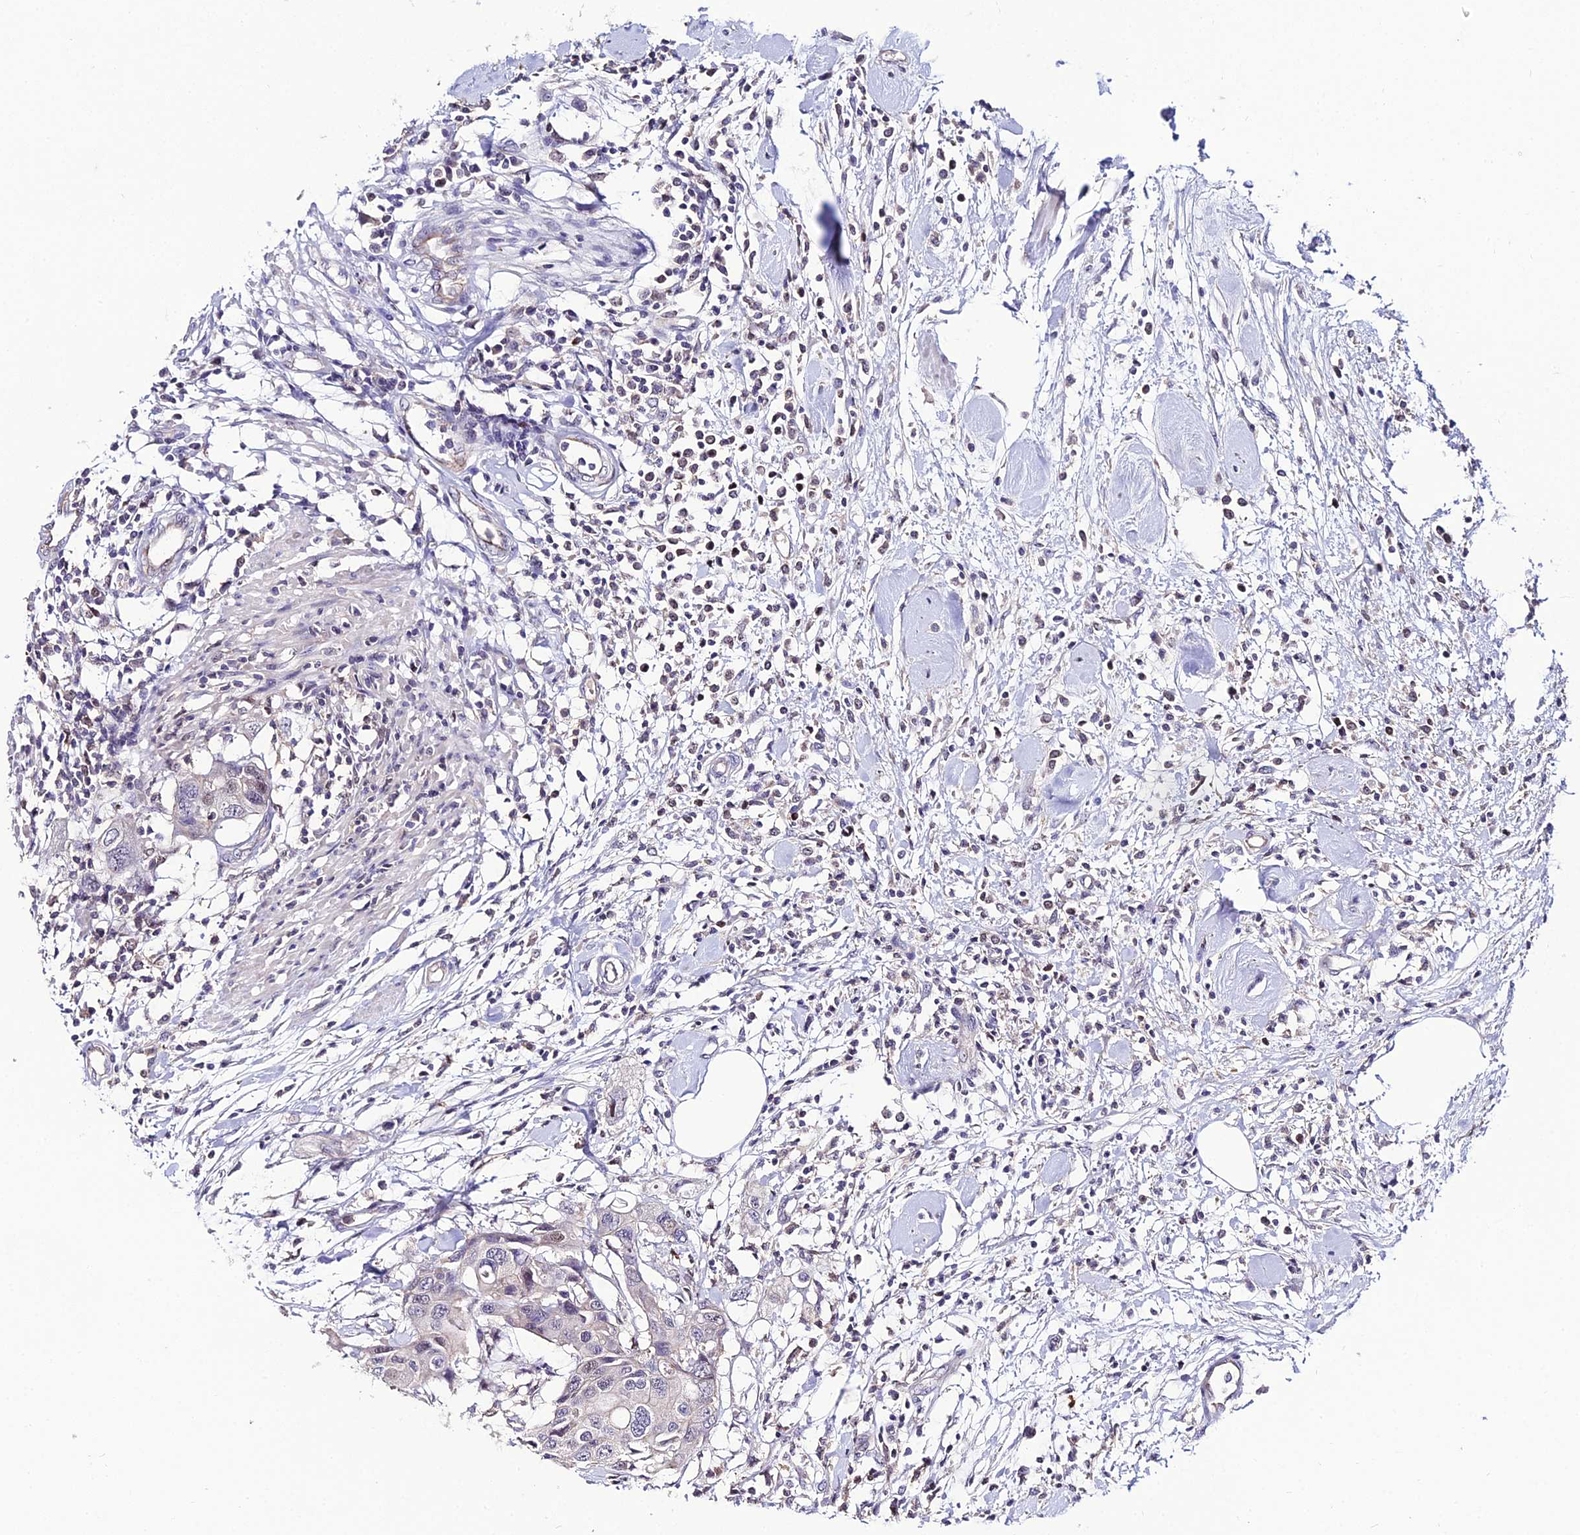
{"staining": {"intensity": "negative", "quantity": "none", "location": "none"}, "tissue": "colorectal cancer", "cell_type": "Tumor cells", "image_type": "cancer", "snomed": [{"axis": "morphology", "description": "Adenocarcinoma, NOS"}, {"axis": "topography", "description": "Colon"}], "caption": "The photomicrograph displays no significant expression in tumor cells of colorectal adenocarcinoma.", "gene": "SHQ1", "patient": {"sex": "male", "age": 77}}